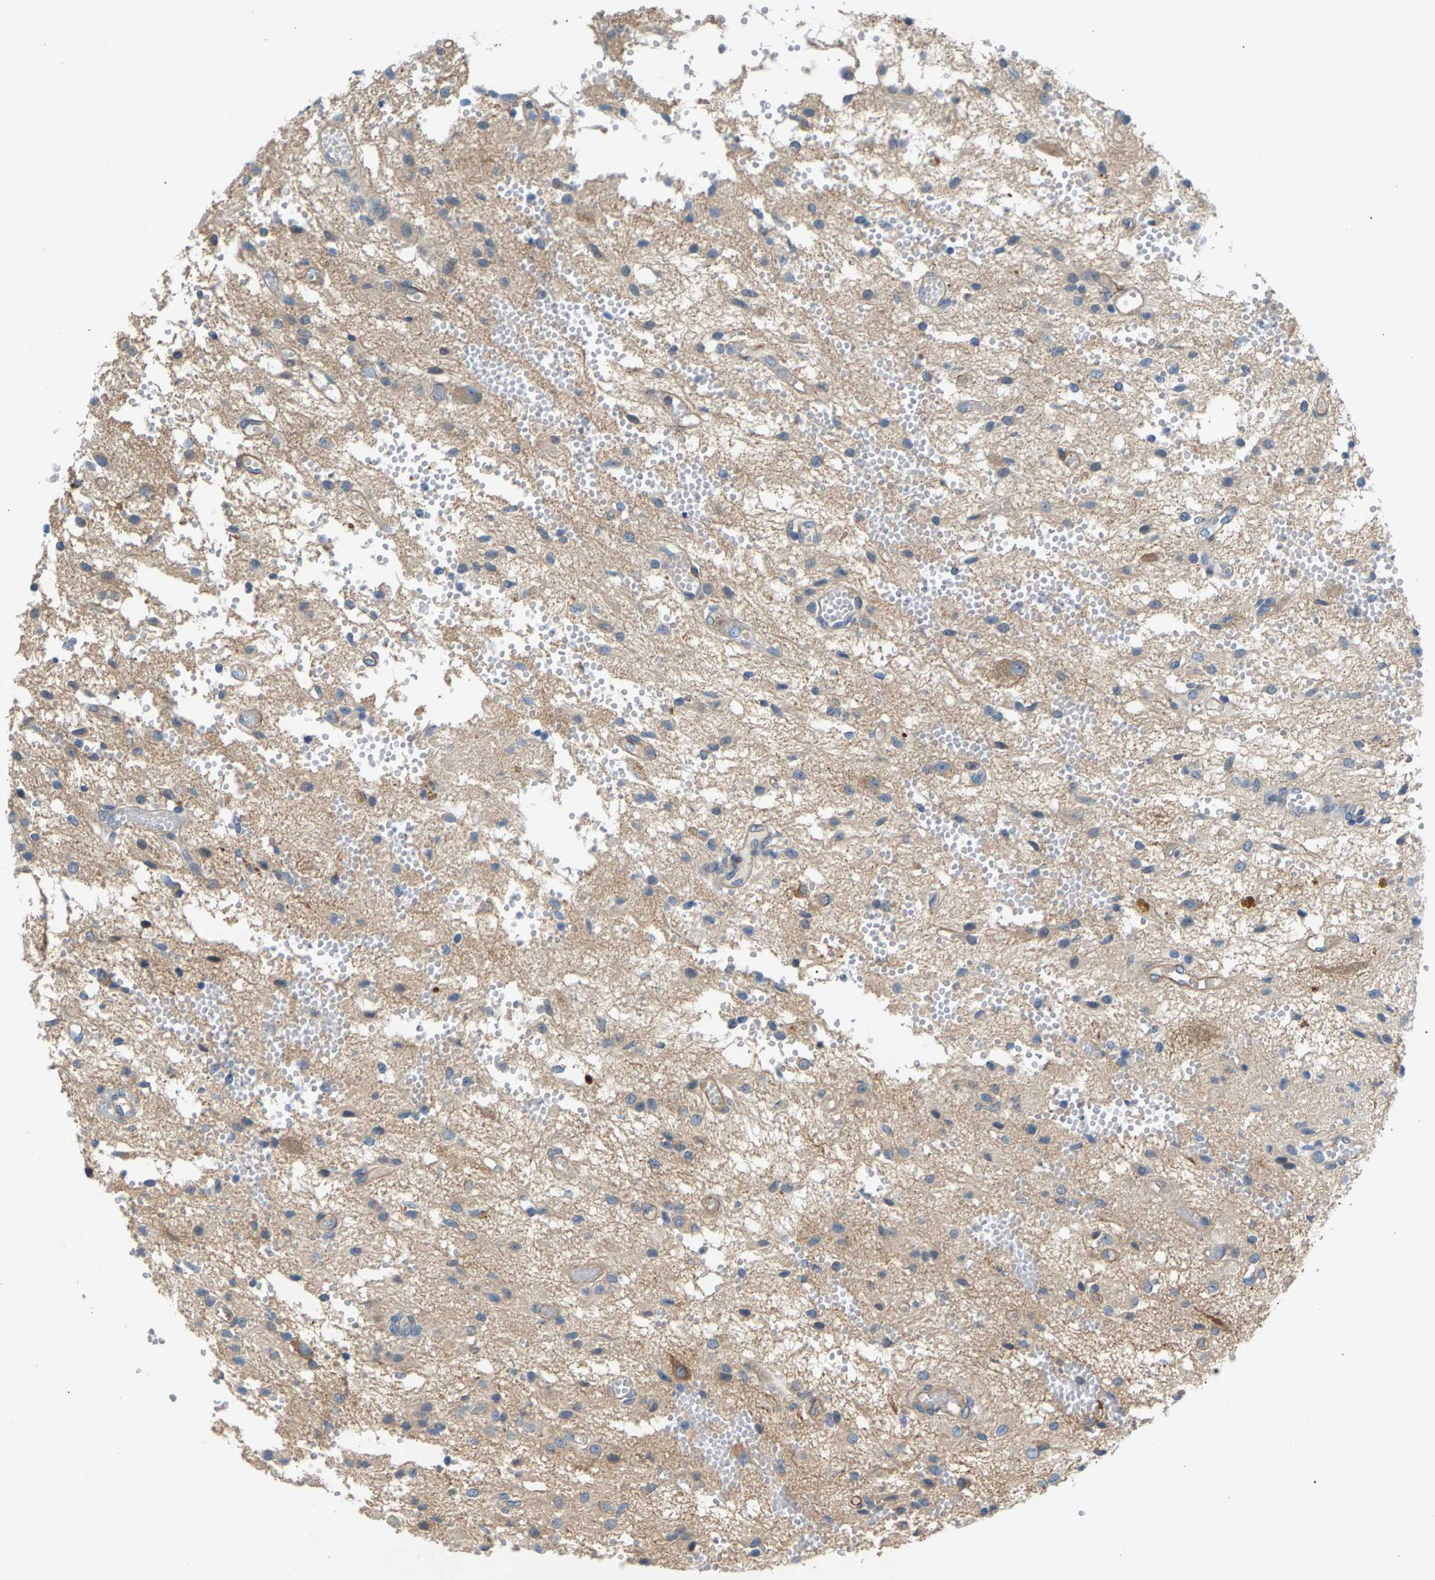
{"staining": {"intensity": "weak", "quantity": "<25%", "location": "cytoplasmic/membranous"}, "tissue": "glioma", "cell_type": "Tumor cells", "image_type": "cancer", "snomed": [{"axis": "morphology", "description": "Glioma, malignant, High grade"}, {"axis": "topography", "description": "Brain"}], "caption": "High power microscopy photomicrograph of an immunohistochemistry histopathology image of glioma, revealing no significant positivity in tumor cells.", "gene": "KRTAP27-1", "patient": {"sex": "female", "age": 59}}